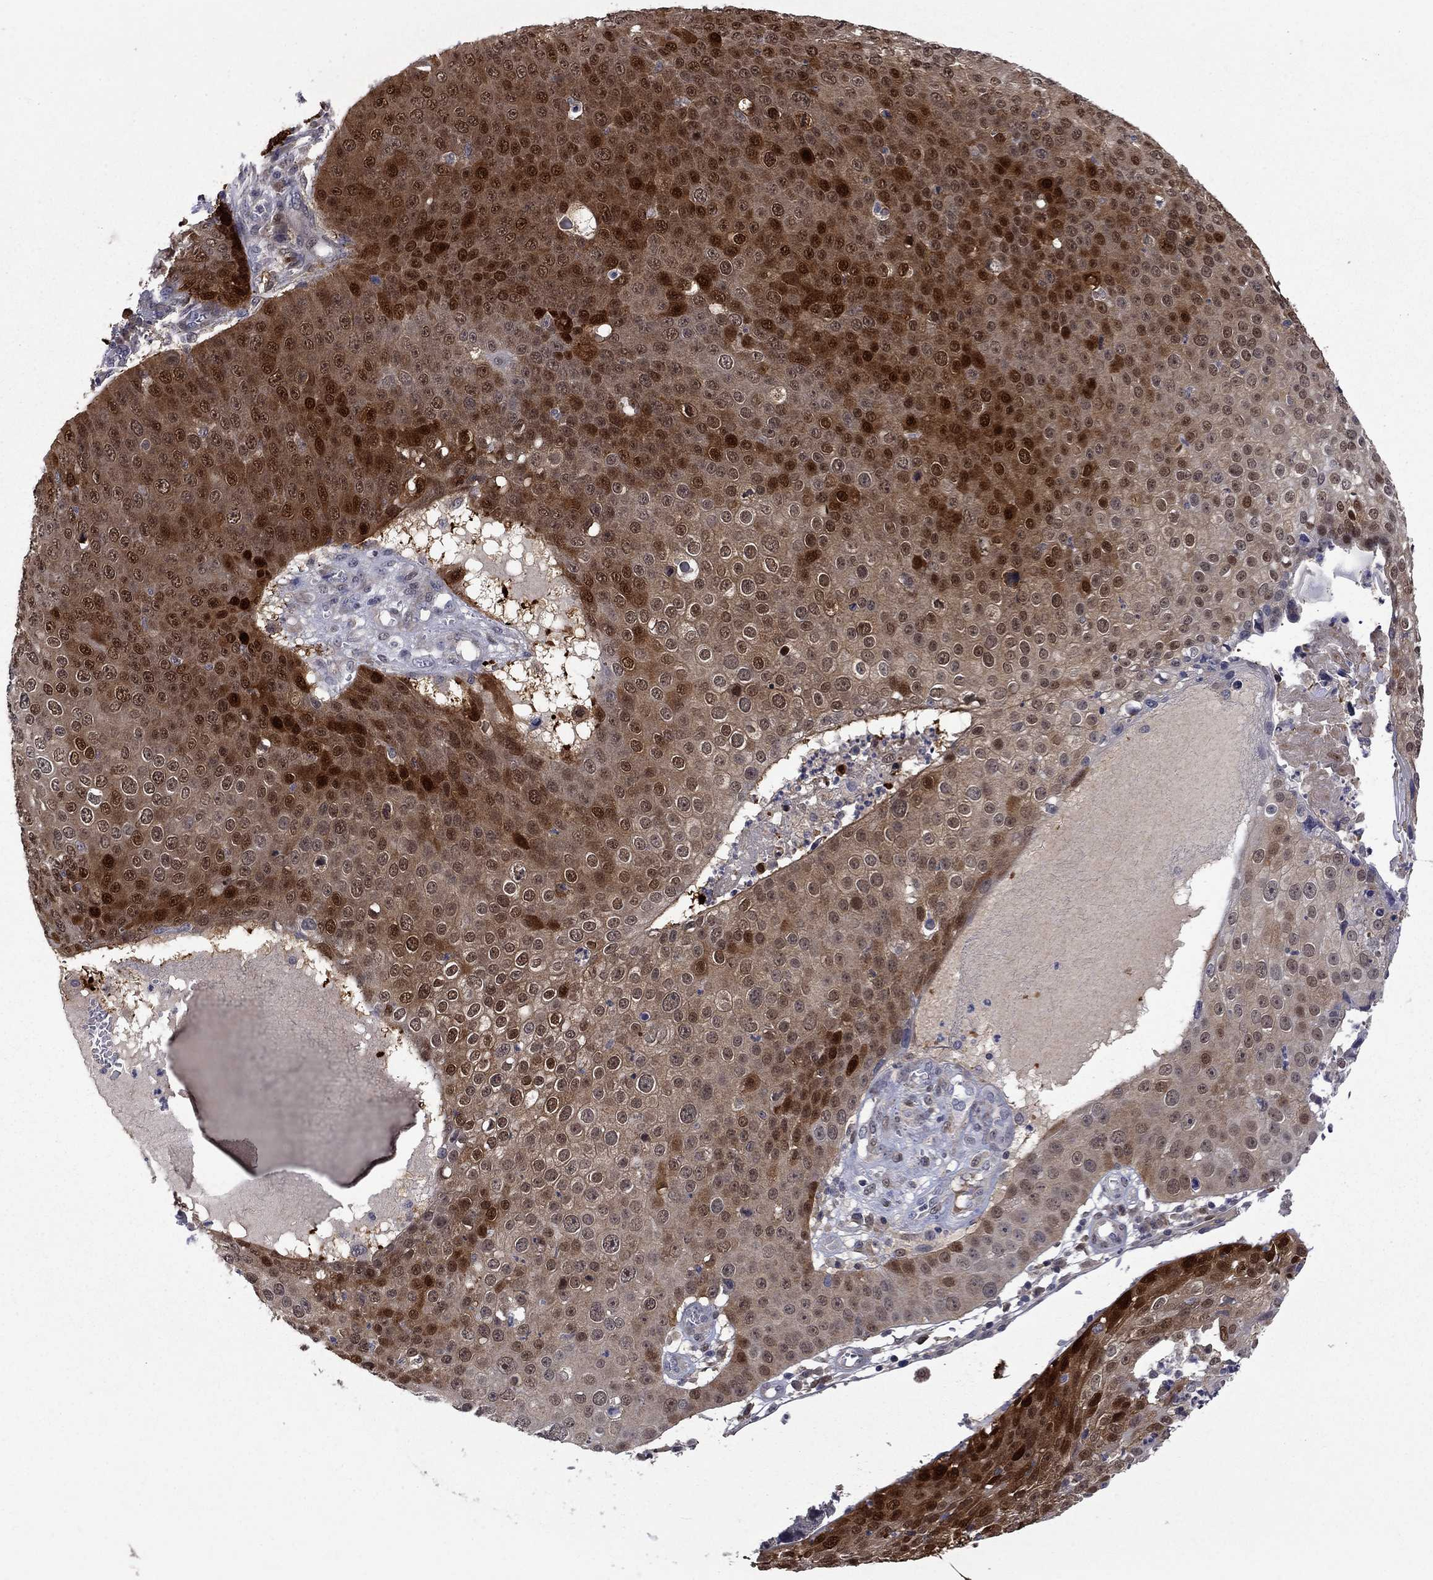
{"staining": {"intensity": "strong", "quantity": "25%-75%", "location": "cytoplasmic/membranous,nuclear"}, "tissue": "skin cancer", "cell_type": "Tumor cells", "image_type": "cancer", "snomed": [{"axis": "morphology", "description": "Squamous cell carcinoma, NOS"}, {"axis": "topography", "description": "Skin"}], "caption": "Immunohistochemistry micrograph of skin cancer stained for a protein (brown), which demonstrates high levels of strong cytoplasmic/membranous and nuclear staining in approximately 25%-75% of tumor cells.", "gene": "CBR1", "patient": {"sex": "male", "age": 71}}